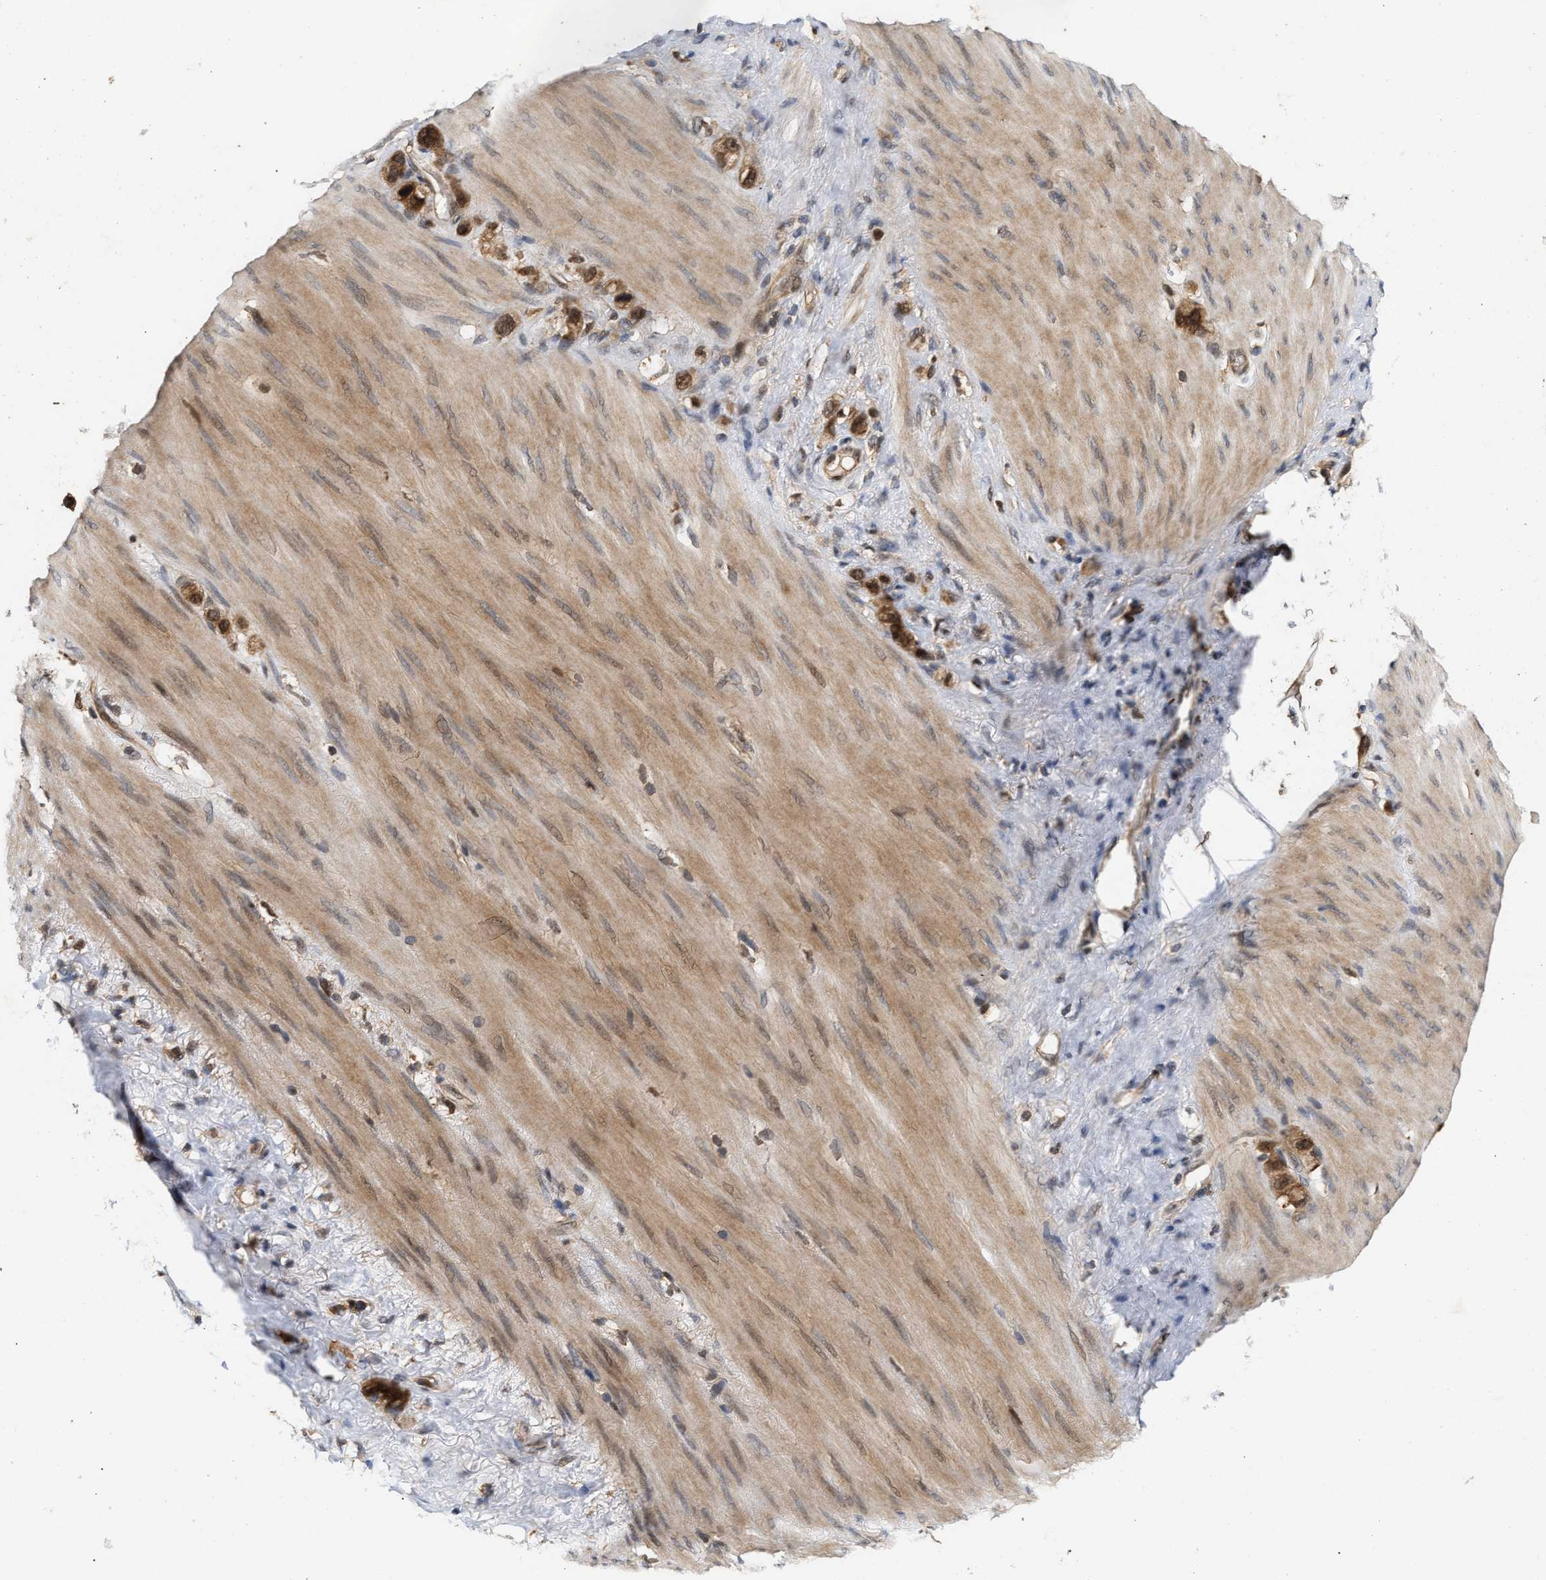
{"staining": {"intensity": "strong", "quantity": ">75%", "location": "cytoplasmic/membranous,nuclear"}, "tissue": "stomach cancer", "cell_type": "Tumor cells", "image_type": "cancer", "snomed": [{"axis": "morphology", "description": "Normal tissue, NOS"}, {"axis": "morphology", "description": "Adenocarcinoma, NOS"}, {"axis": "morphology", "description": "Adenocarcinoma, High grade"}, {"axis": "topography", "description": "Stomach, upper"}, {"axis": "topography", "description": "Stomach"}], "caption": "Approximately >75% of tumor cells in stomach cancer display strong cytoplasmic/membranous and nuclear protein positivity as visualized by brown immunohistochemical staining.", "gene": "ABHD5", "patient": {"sex": "female", "age": 65}}